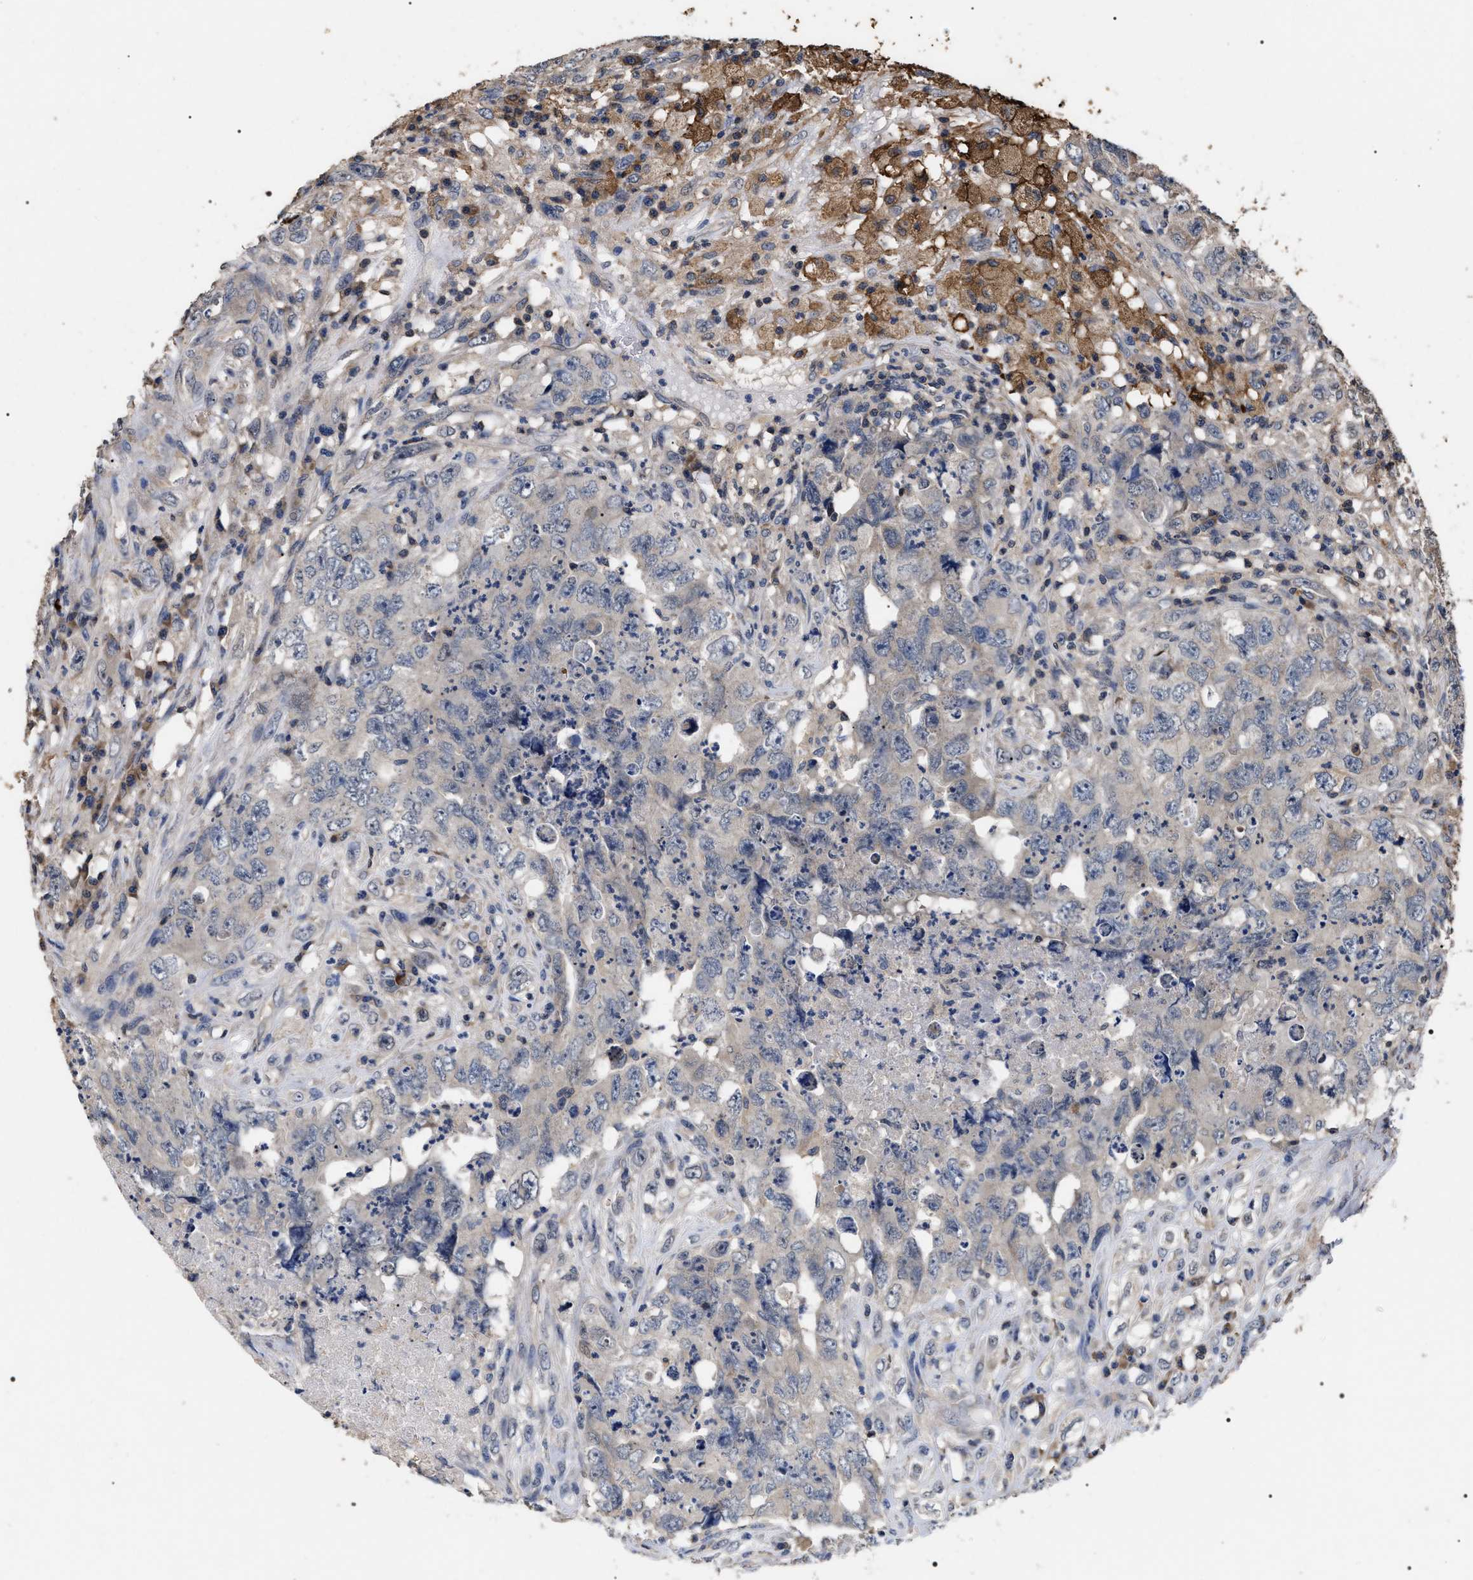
{"staining": {"intensity": "negative", "quantity": "none", "location": "none"}, "tissue": "testis cancer", "cell_type": "Tumor cells", "image_type": "cancer", "snomed": [{"axis": "morphology", "description": "Carcinoma, Embryonal, NOS"}, {"axis": "topography", "description": "Testis"}], "caption": "DAB immunohistochemical staining of human embryonal carcinoma (testis) exhibits no significant expression in tumor cells.", "gene": "UPF3A", "patient": {"sex": "male", "age": 32}}